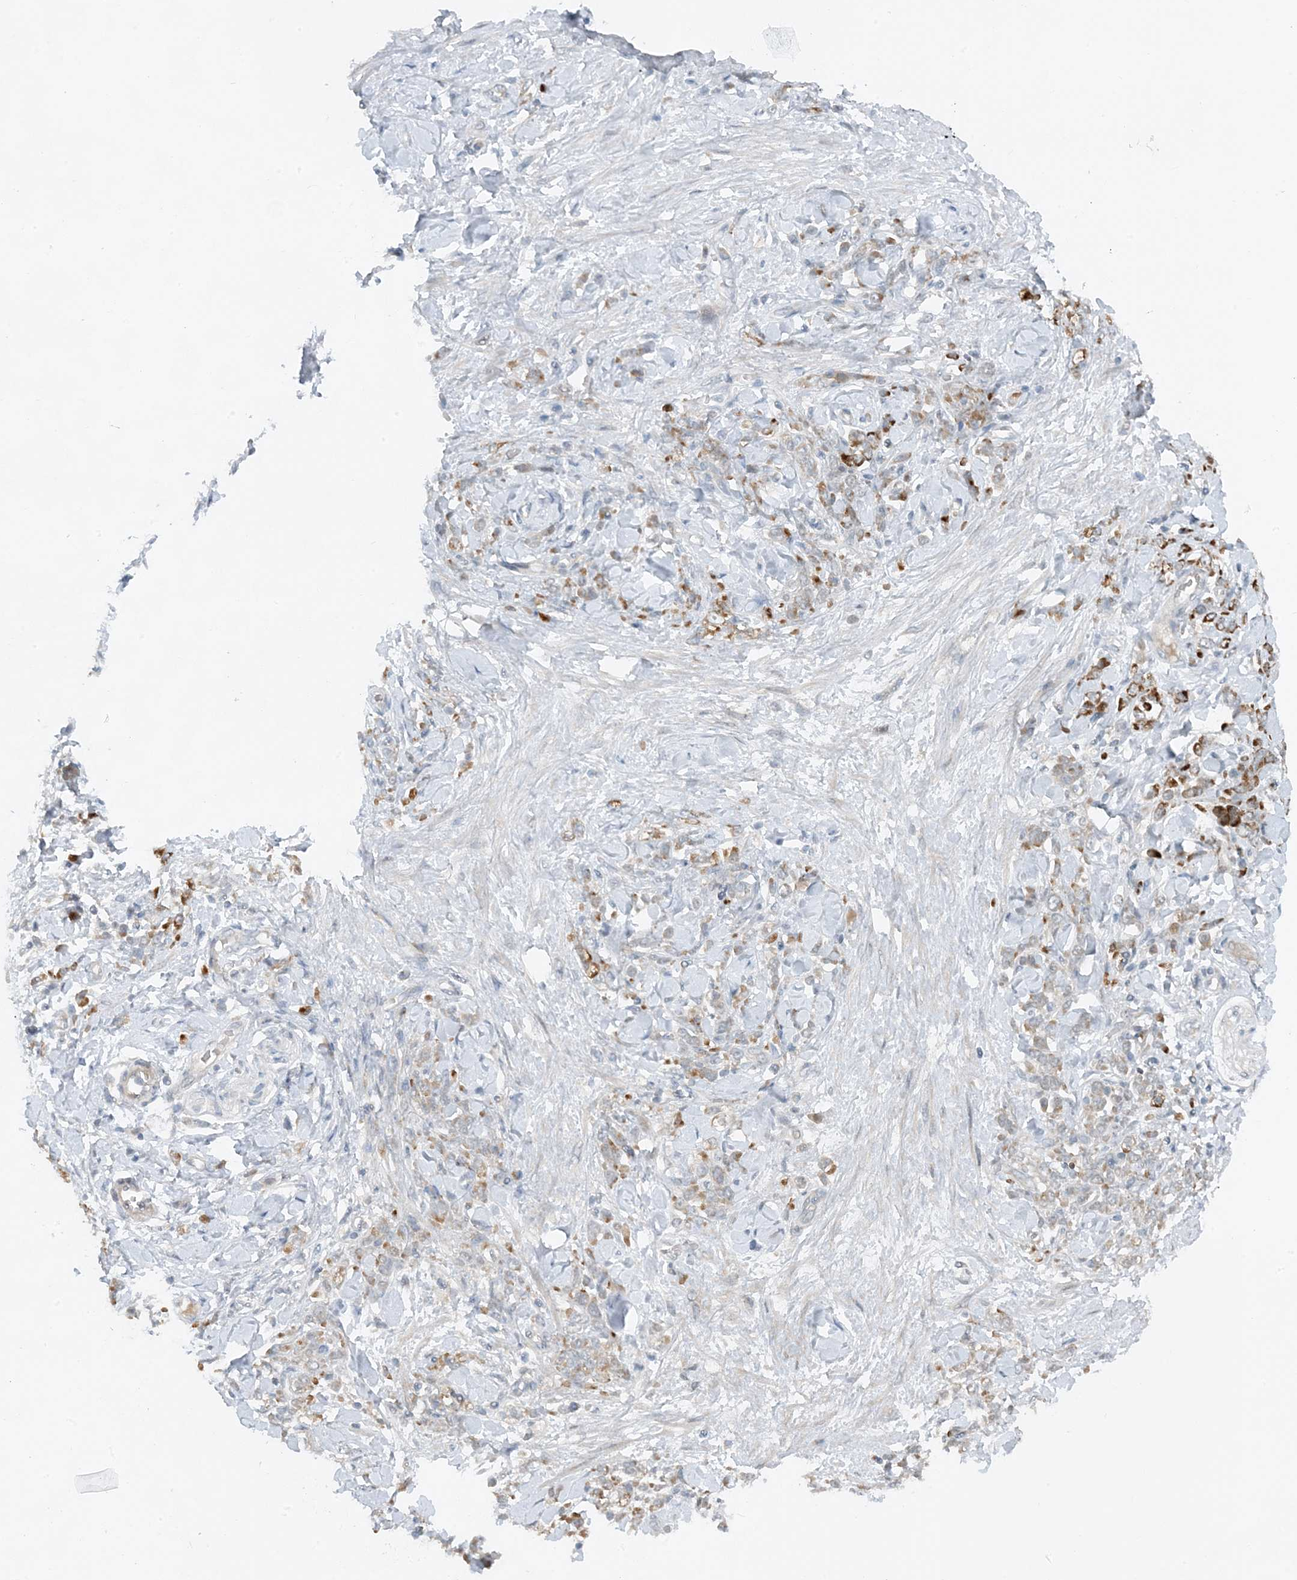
{"staining": {"intensity": "moderate", "quantity": "<25%", "location": "cytoplasmic/membranous"}, "tissue": "stomach cancer", "cell_type": "Tumor cells", "image_type": "cancer", "snomed": [{"axis": "morphology", "description": "Normal tissue, NOS"}, {"axis": "morphology", "description": "Adenocarcinoma, NOS"}, {"axis": "topography", "description": "Stomach"}], "caption": "High-power microscopy captured an immunohistochemistry (IHC) histopathology image of stomach cancer (adenocarcinoma), revealing moderate cytoplasmic/membranous expression in about <25% of tumor cells.", "gene": "MITD1", "patient": {"sex": "male", "age": 82}}